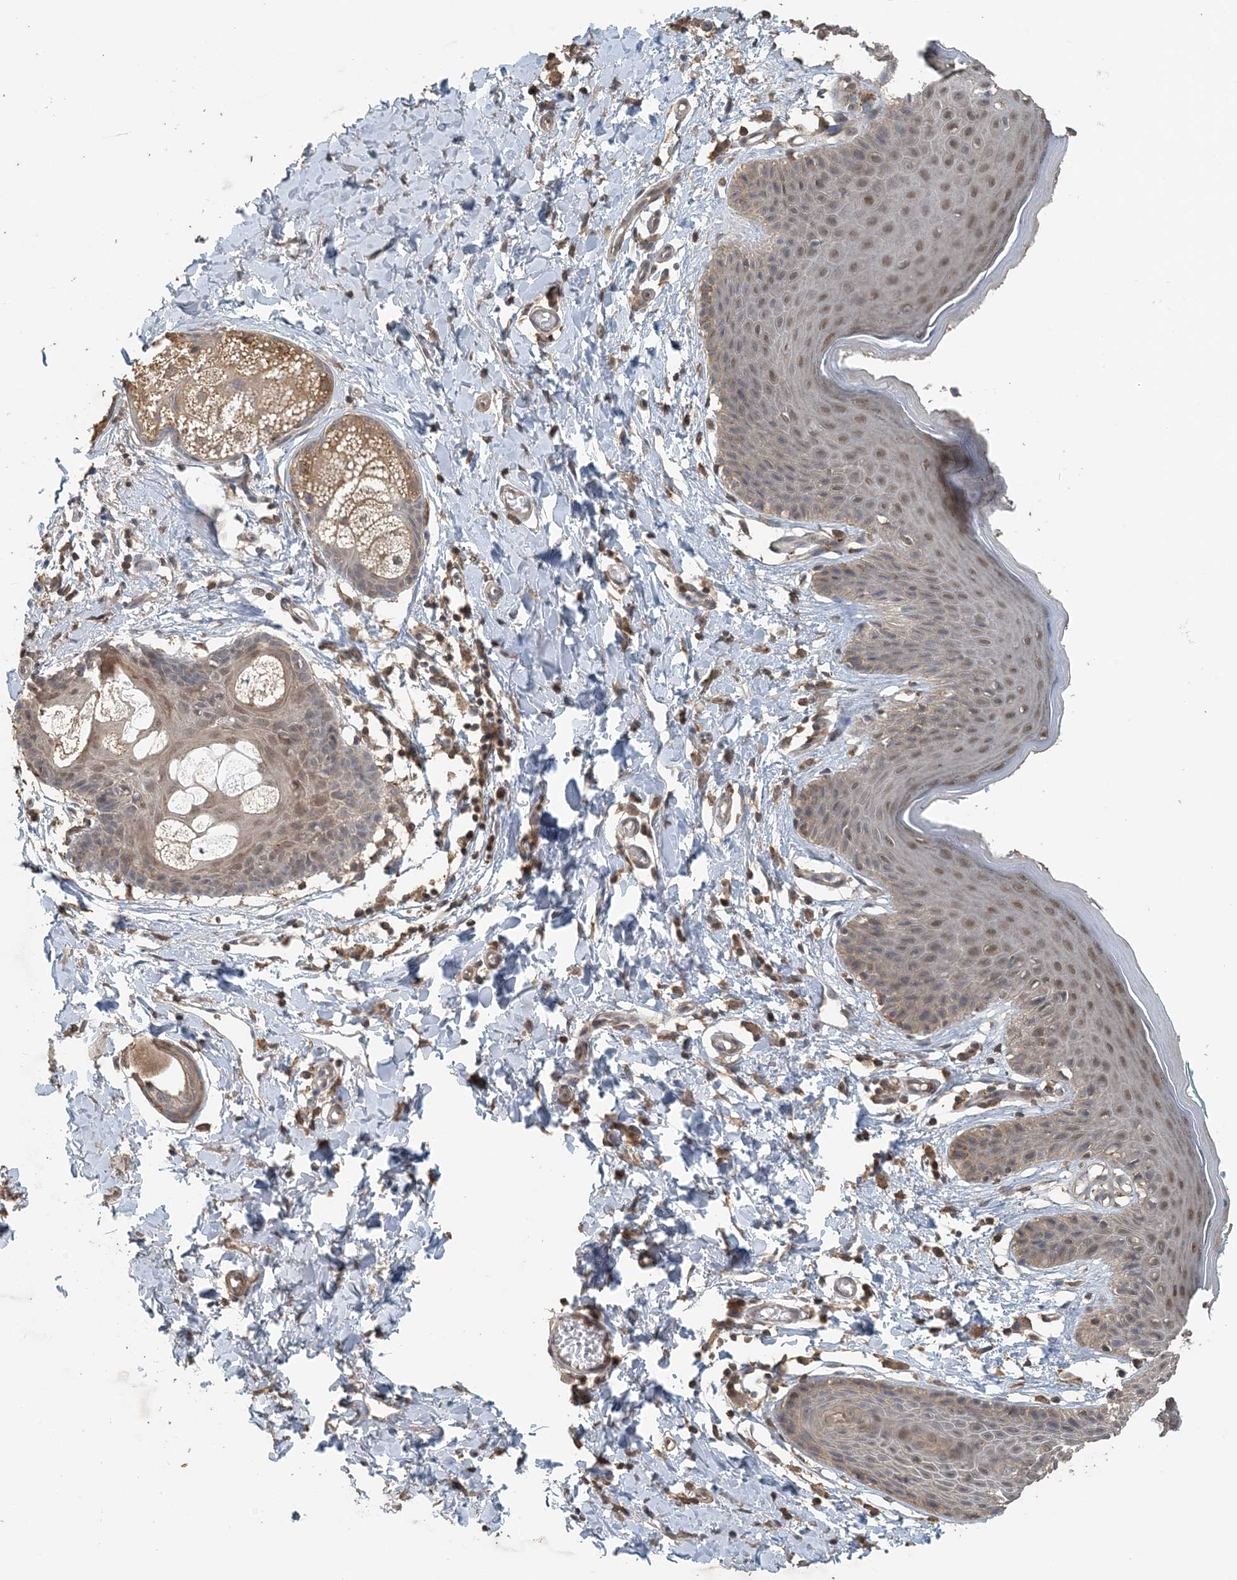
{"staining": {"intensity": "moderate", "quantity": "<25%", "location": "nuclear"}, "tissue": "skin", "cell_type": "Epidermal cells", "image_type": "normal", "snomed": [{"axis": "morphology", "description": "Normal tissue, NOS"}, {"axis": "topography", "description": "Vulva"}], "caption": "This micrograph demonstrates unremarkable skin stained with immunohistochemistry (IHC) to label a protein in brown. The nuclear of epidermal cells show moderate positivity for the protein. Nuclei are counter-stained blue.", "gene": "ZC3H12A", "patient": {"sex": "female", "age": 66}}